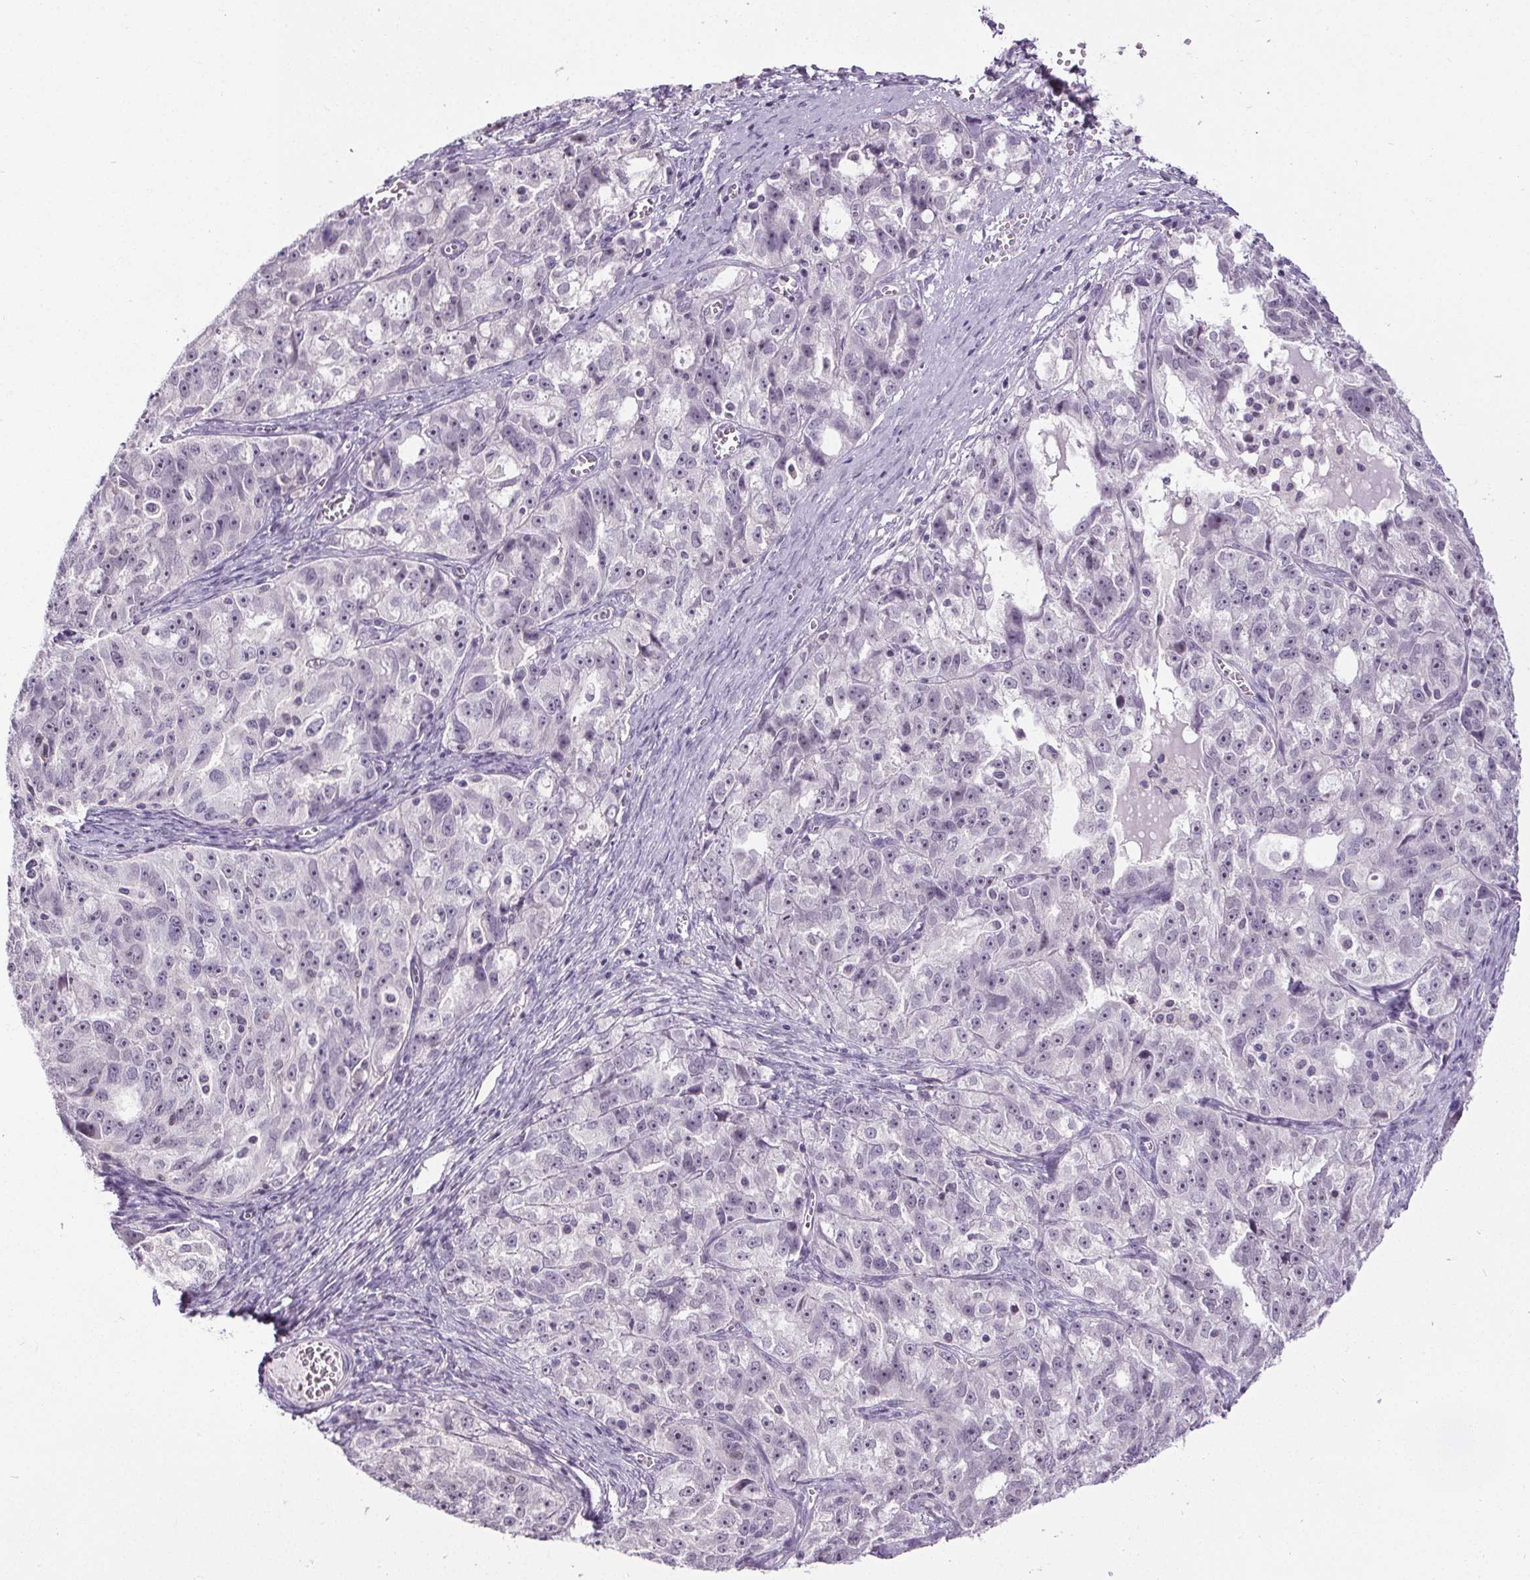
{"staining": {"intensity": "negative", "quantity": "none", "location": "none"}, "tissue": "ovarian cancer", "cell_type": "Tumor cells", "image_type": "cancer", "snomed": [{"axis": "morphology", "description": "Cystadenocarcinoma, serous, NOS"}, {"axis": "topography", "description": "Ovary"}], "caption": "Immunohistochemistry photomicrograph of ovarian cancer stained for a protein (brown), which demonstrates no positivity in tumor cells.", "gene": "TMEM240", "patient": {"sex": "female", "age": 51}}